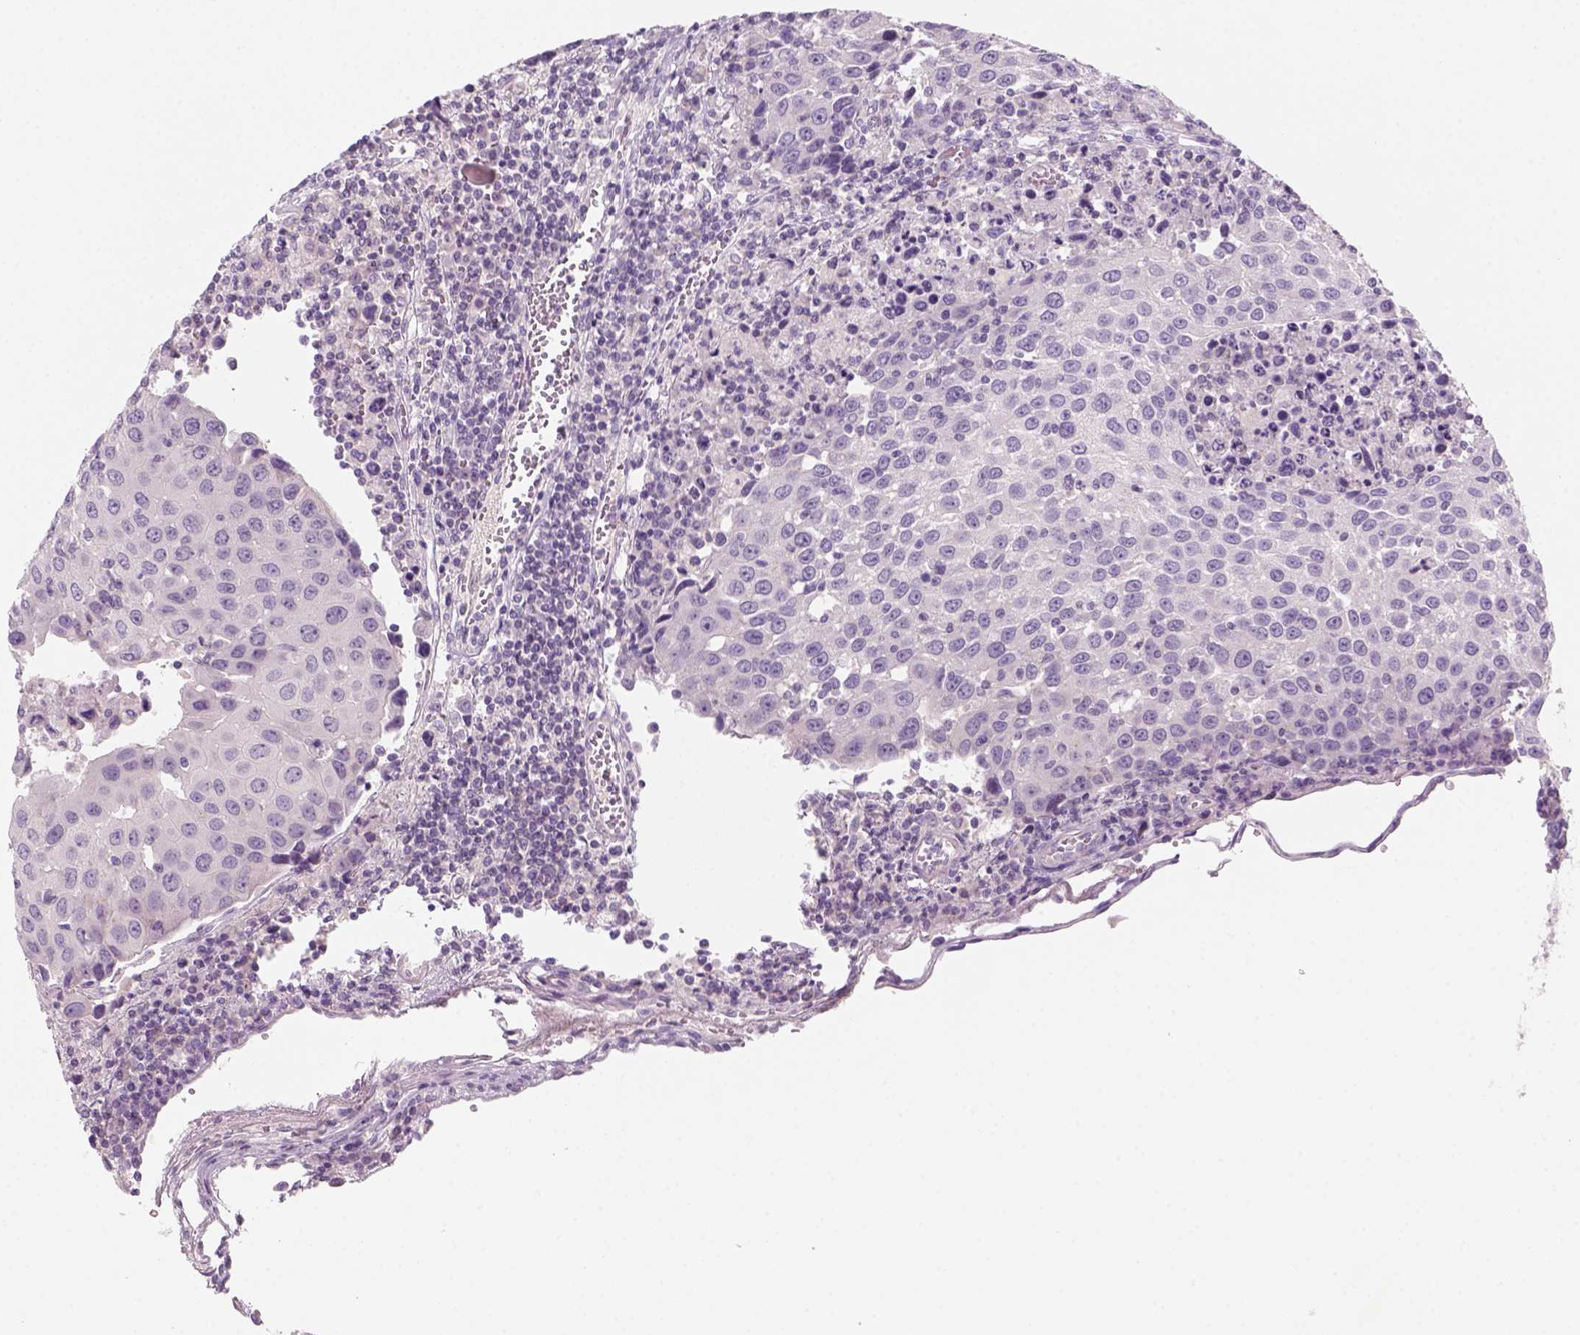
{"staining": {"intensity": "negative", "quantity": "none", "location": "none"}, "tissue": "urothelial cancer", "cell_type": "Tumor cells", "image_type": "cancer", "snomed": [{"axis": "morphology", "description": "Urothelial carcinoma, High grade"}, {"axis": "topography", "description": "Urinary bladder"}], "caption": "An immunohistochemistry image of urothelial cancer is shown. There is no staining in tumor cells of urothelial cancer. (DAB (3,3'-diaminobenzidine) immunohistochemistry (IHC), high magnification).", "gene": "KRT25", "patient": {"sex": "female", "age": 85}}